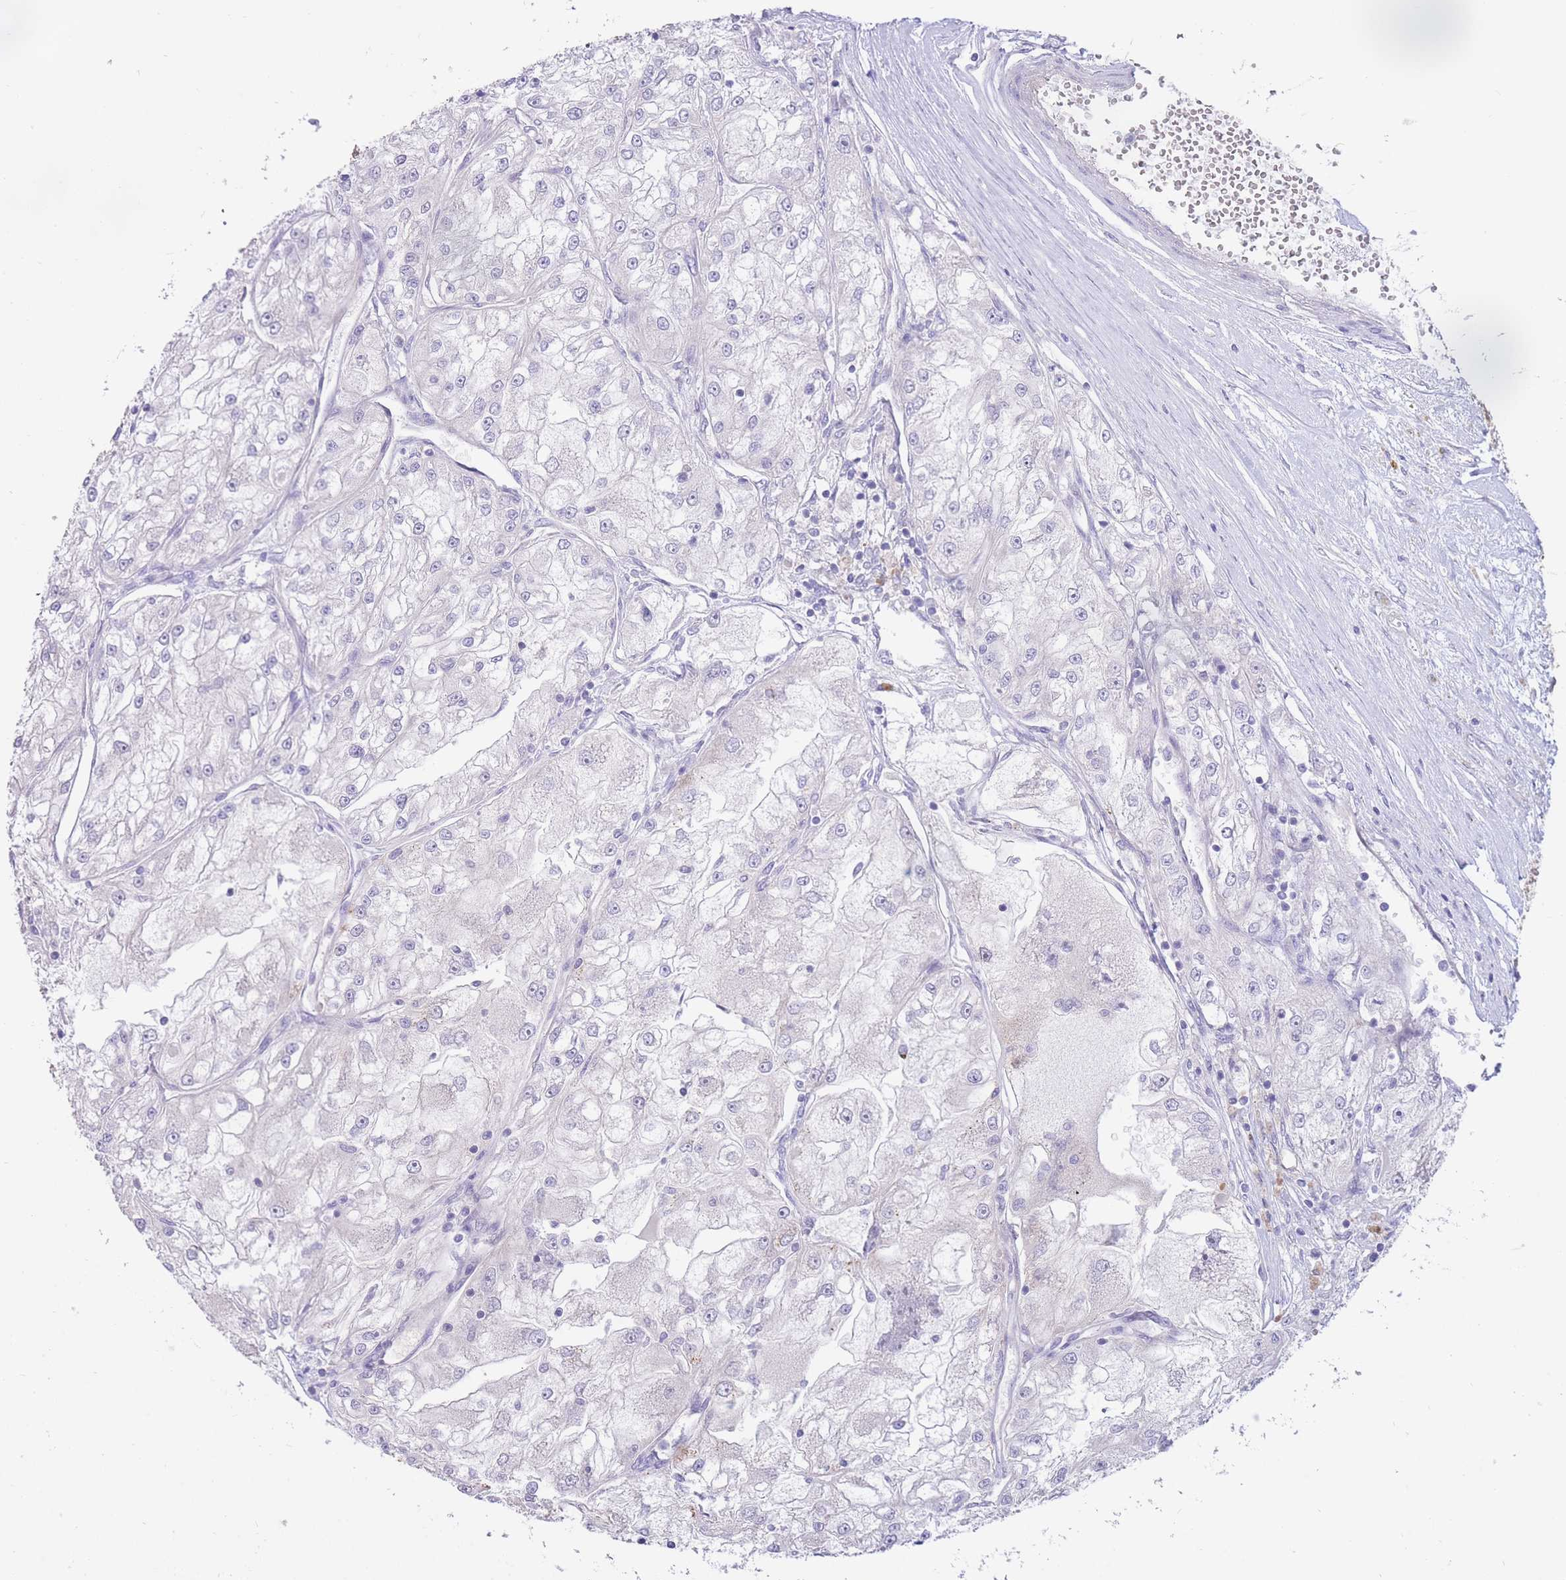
{"staining": {"intensity": "negative", "quantity": "none", "location": "none"}, "tissue": "renal cancer", "cell_type": "Tumor cells", "image_type": "cancer", "snomed": [{"axis": "morphology", "description": "Adenocarcinoma, NOS"}, {"axis": "topography", "description": "Kidney"}], "caption": "An IHC histopathology image of renal cancer (adenocarcinoma) is shown. There is no staining in tumor cells of renal cancer (adenocarcinoma). (DAB immunohistochemistry visualized using brightfield microscopy, high magnification).", "gene": "ALS2CL", "patient": {"sex": "female", "age": 72}}